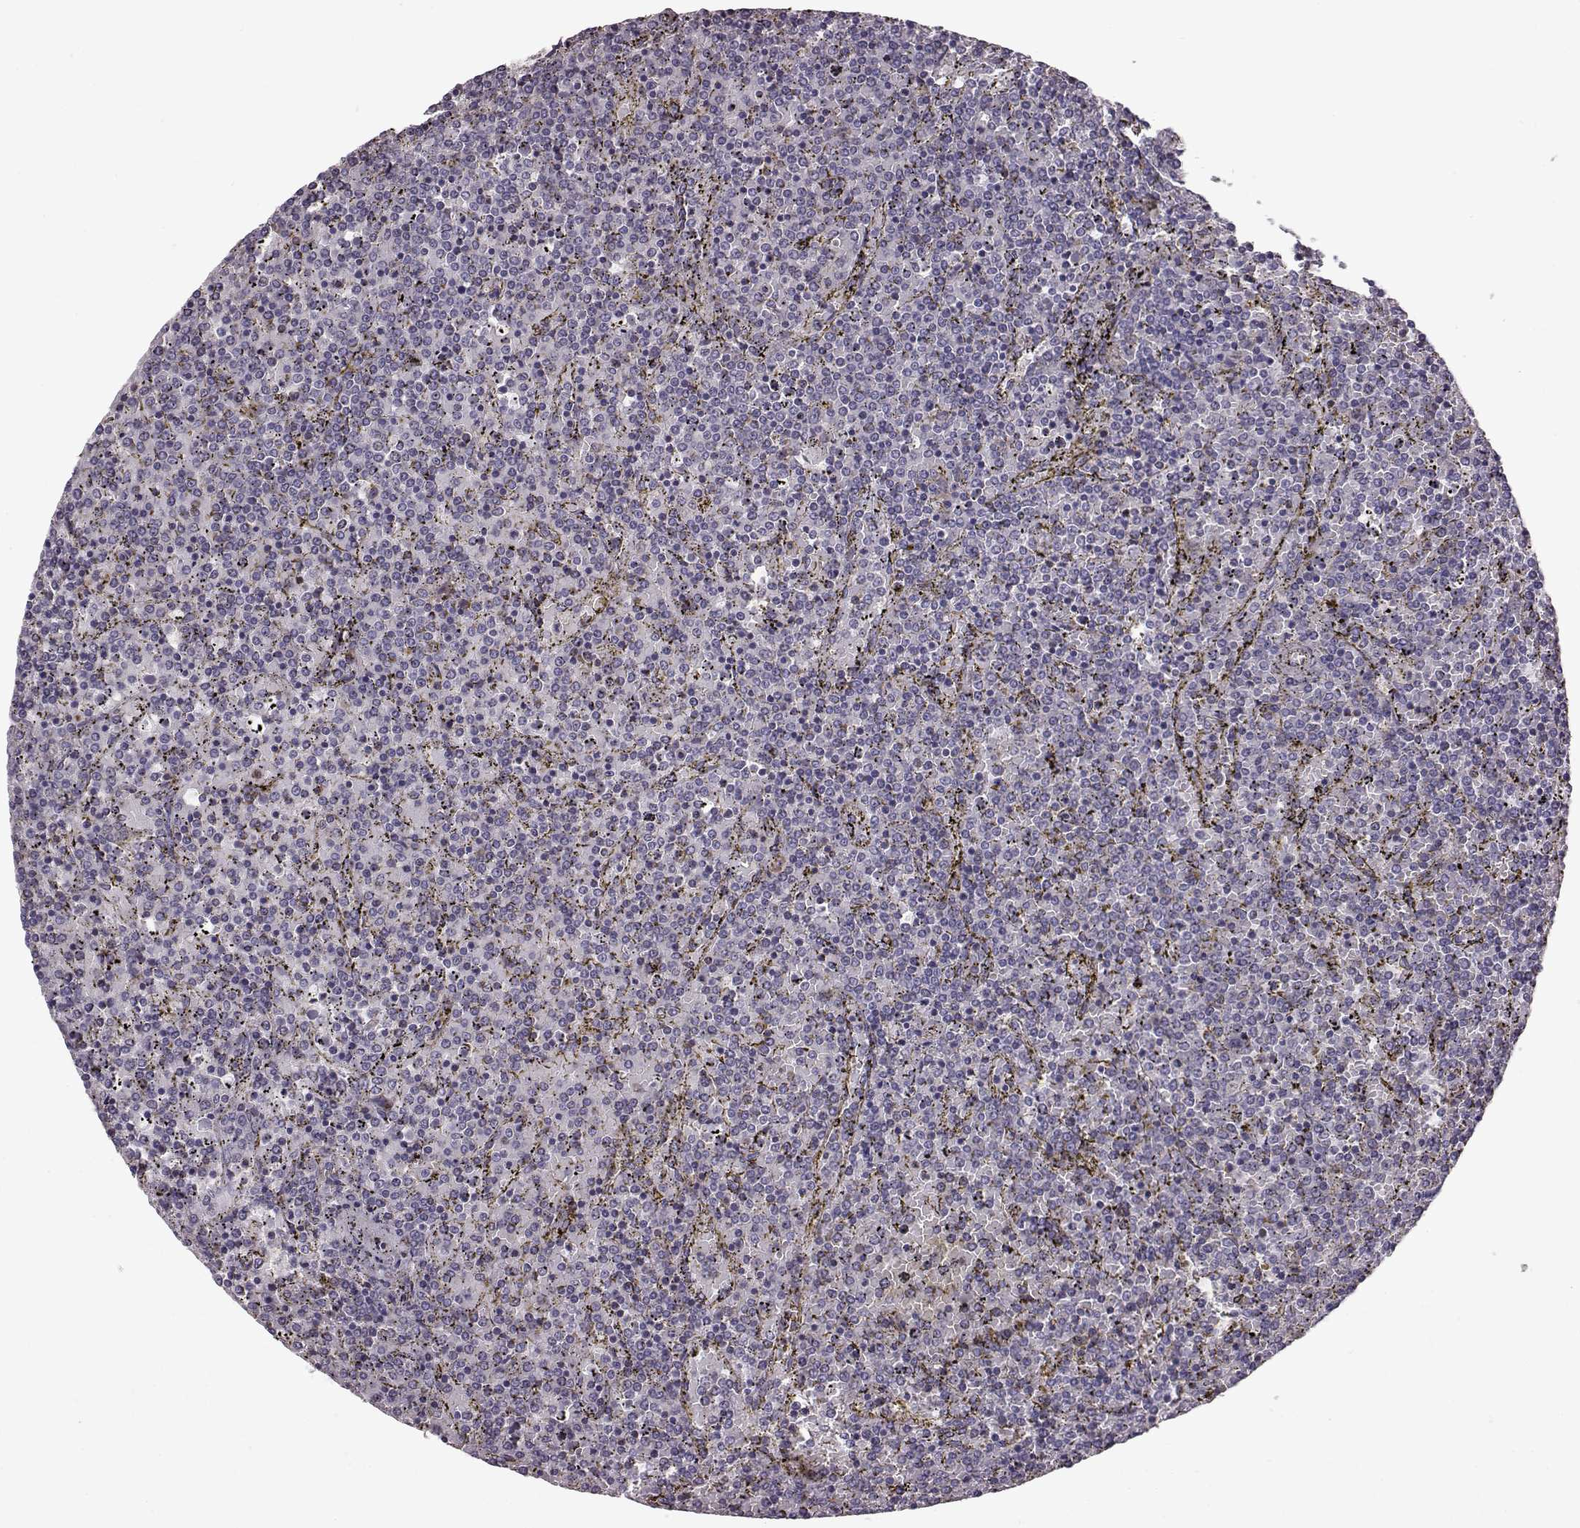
{"staining": {"intensity": "negative", "quantity": "none", "location": "none"}, "tissue": "lymphoma", "cell_type": "Tumor cells", "image_type": "cancer", "snomed": [{"axis": "morphology", "description": "Malignant lymphoma, non-Hodgkin's type, Low grade"}, {"axis": "topography", "description": "Spleen"}], "caption": "IHC photomicrograph of neoplastic tissue: human malignant lymphoma, non-Hodgkin's type (low-grade) stained with DAB (3,3'-diaminobenzidine) reveals no significant protein positivity in tumor cells.", "gene": "ADGRG2", "patient": {"sex": "female", "age": 77}}